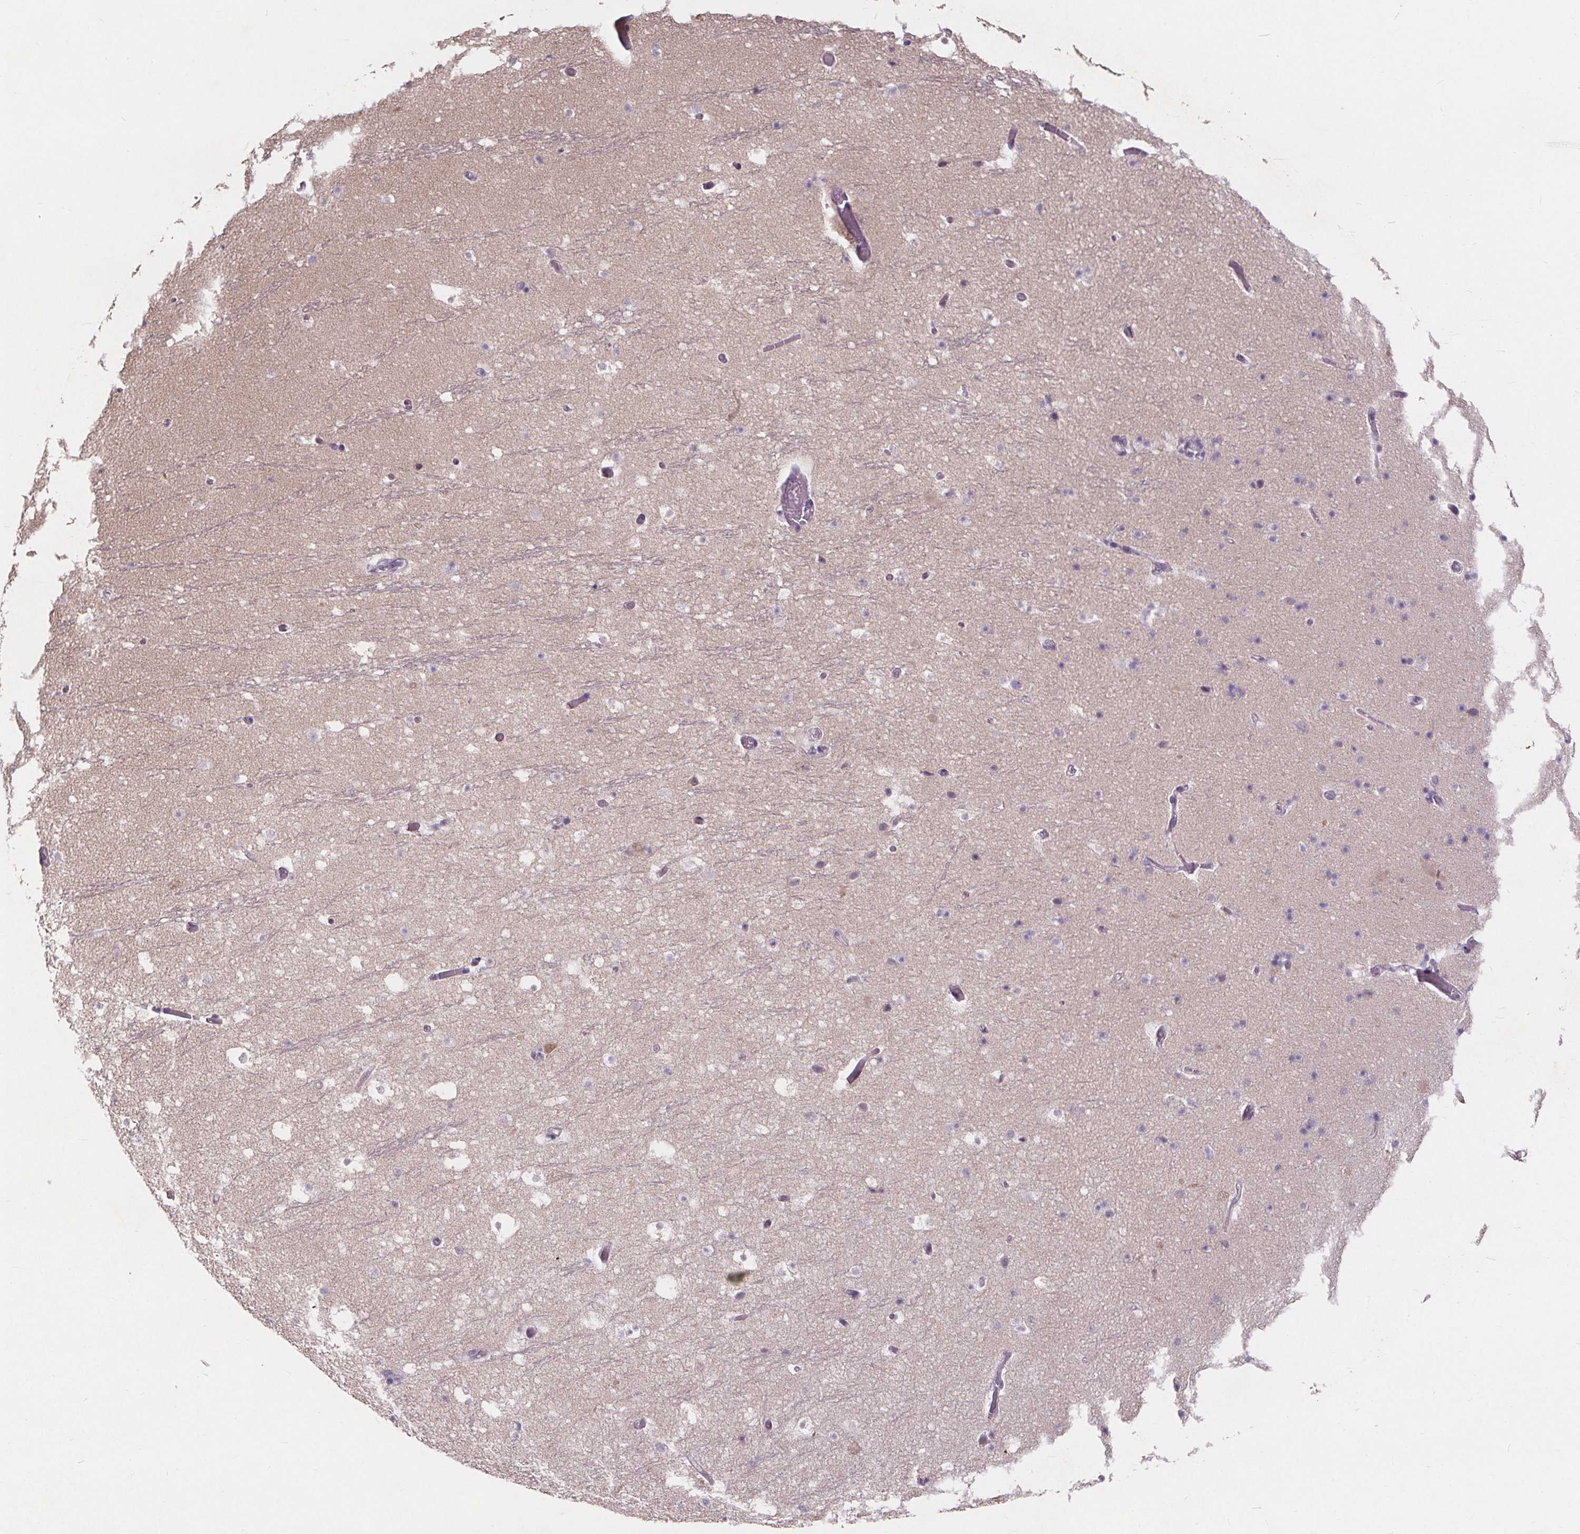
{"staining": {"intensity": "negative", "quantity": "none", "location": "none"}, "tissue": "hippocampus", "cell_type": "Glial cells", "image_type": "normal", "snomed": [{"axis": "morphology", "description": "Normal tissue, NOS"}, {"axis": "topography", "description": "Hippocampus"}], "caption": "IHC of normal human hippocampus demonstrates no positivity in glial cells. (DAB immunohistochemistry (IHC) with hematoxylin counter stain).", "gene": "ATP6V1D", "patient": {"sex": "male", "age": 26}}